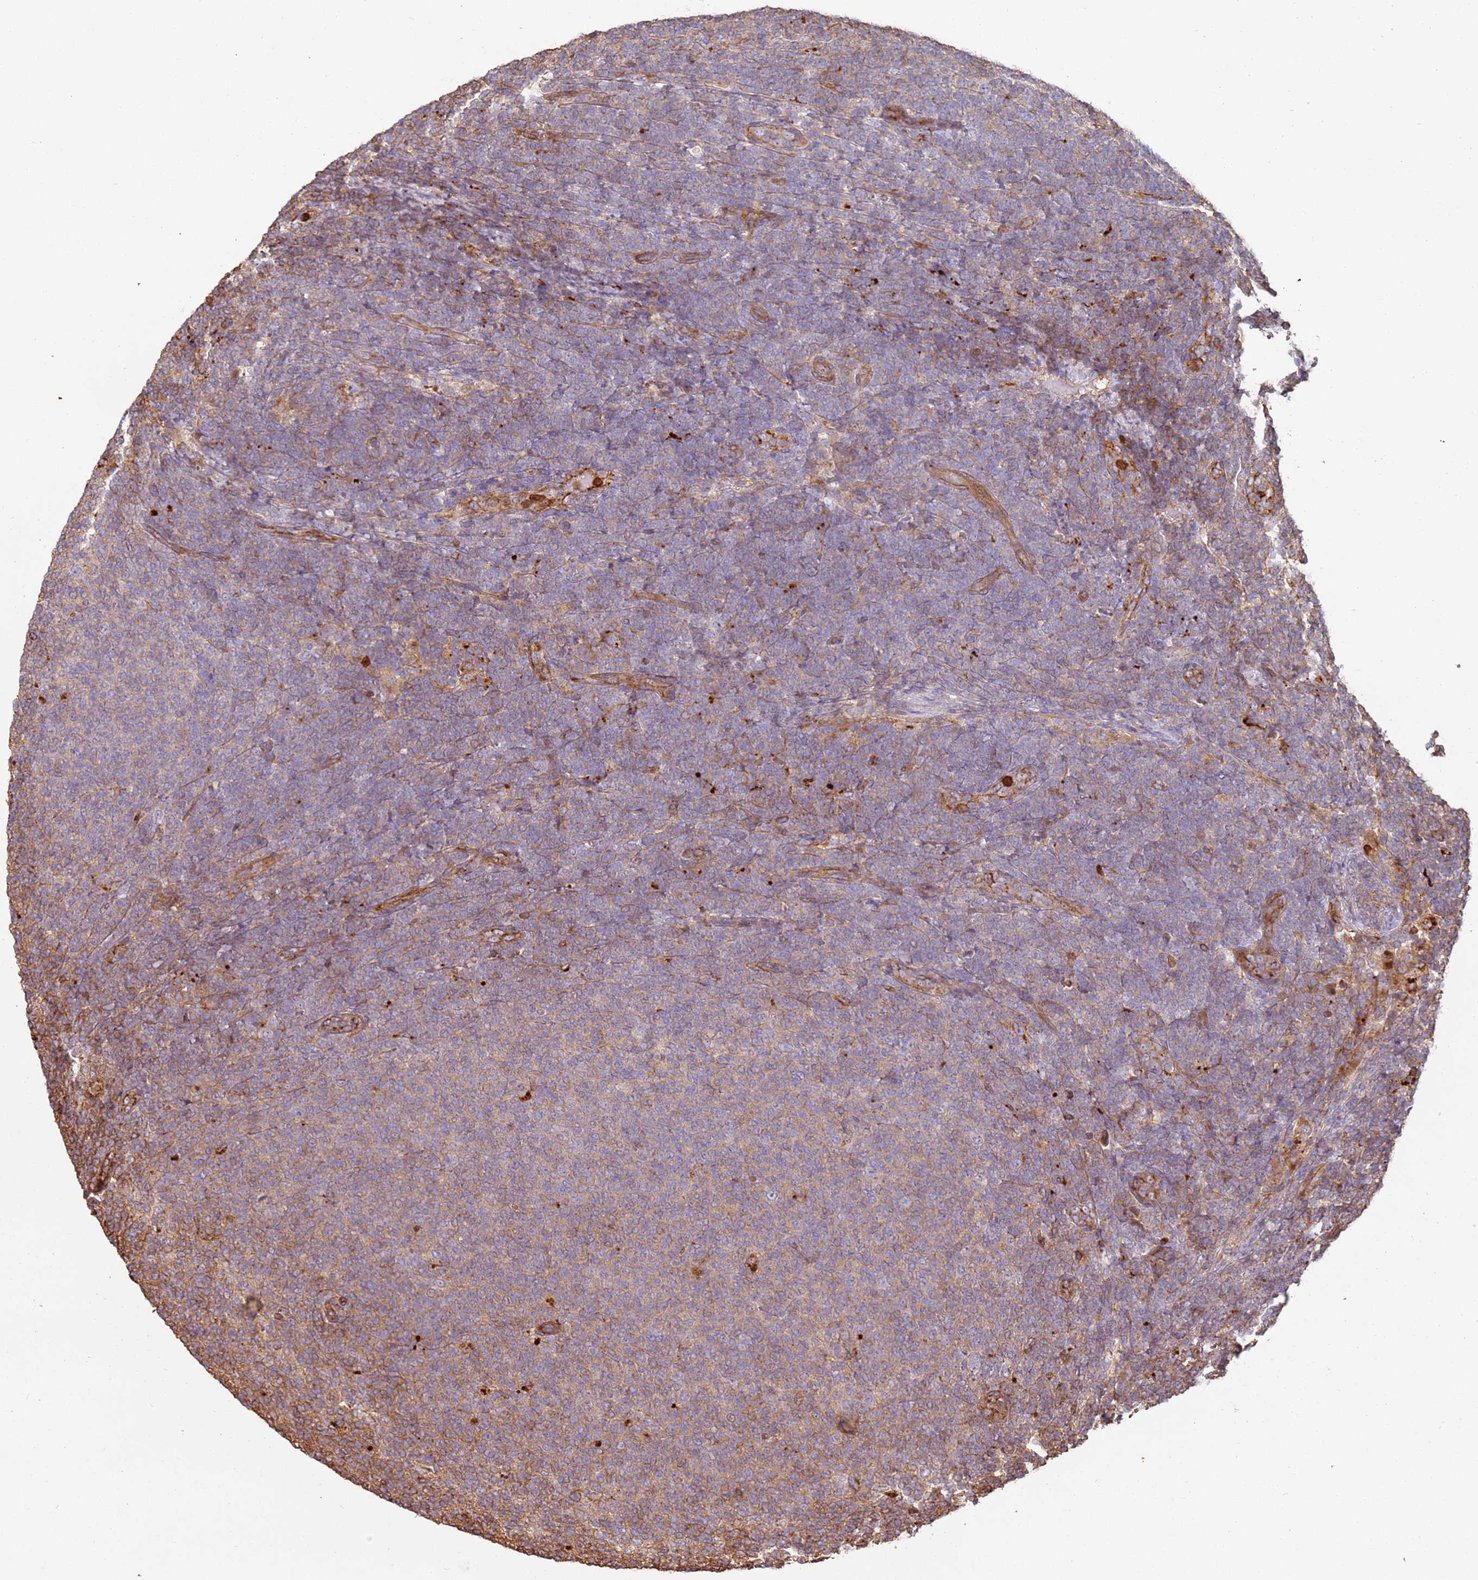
{"staining": {"intensity": "weak", "quantity": "<25%", "location": "cytoplasmic/membranous"}, "tissue": "lymphoma", "cell_type": "Tumor cells", "image_type": "cancer", "snomed": [{"axis": "morphology", "description": "Malignant lymphoma, non-Hodgkin's type, Low grade"}, {"axis": "topography", "description": "Lymph node"}], "caption": "A histopathology image of human lymphoma is negative for staining in tumor cells. (Immunohistochemistry, brightfield microscopy, high magnification).", "gene": "NDUFAF4", "patient": {"sex": "male", "age": 66}}